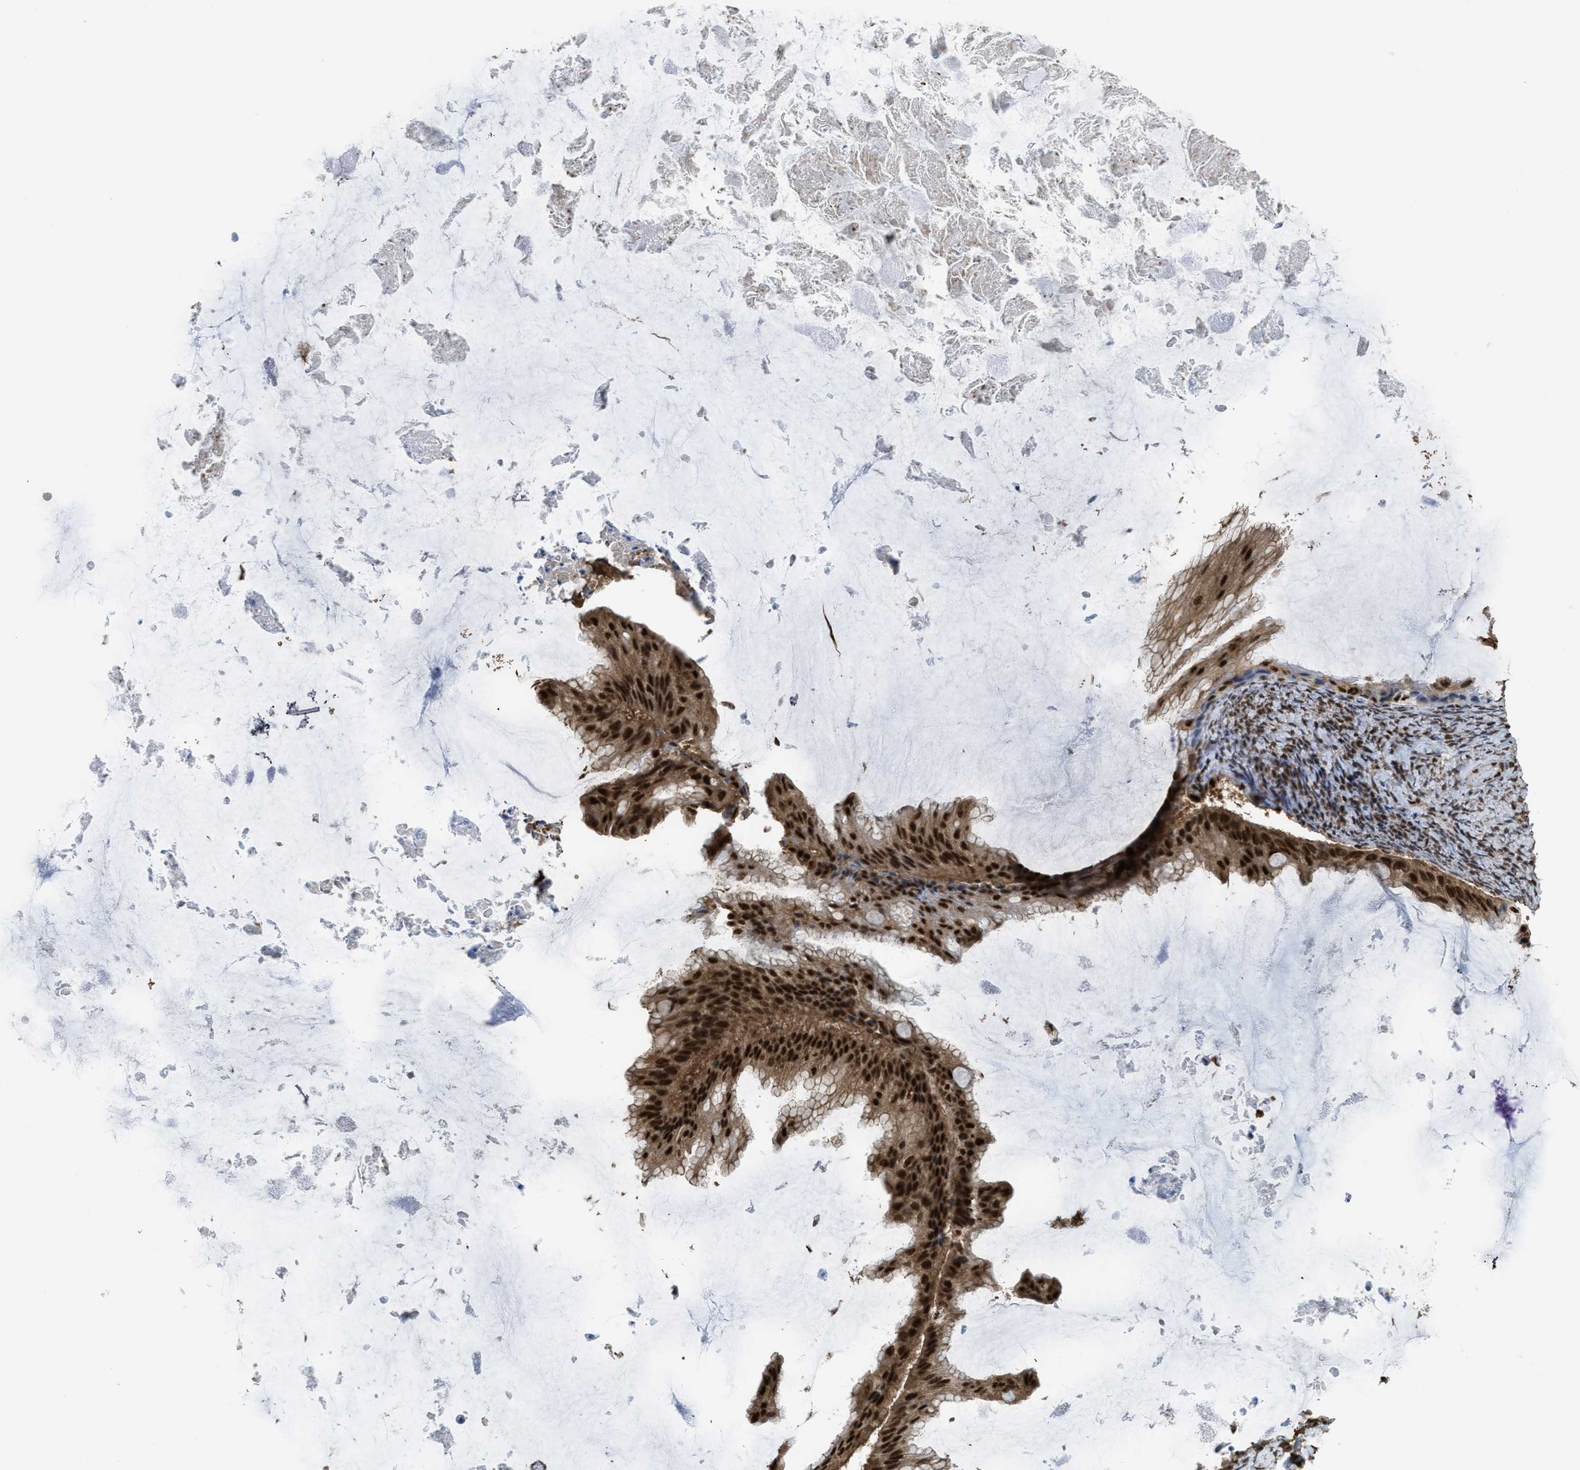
{"staining": {"intensity": "strong", "quantity": ">75%", "location": "cytoplasmic/membranous,nuclear"}, "tissue": "ovarian cancer", "cell_type": "Tumor cells", "image_type": "cancer", "snomed": [{"axis": "morphology", "description": "Cystadenocarcinoma, mucinous, NOS"}, {"axis": "topography", "description": "Ovary"}], "caption": "Immunohistochemistry (IHC) histopathology image of neoplastic tissue: ovarian mucinous cystadenocarcinoma stained using immunohistochemistry (IHC) exhibits high levels of strong protein expression localized specifically in the cytoplasmic/membranous and nuclear of tumor cells, appearing as a cytoplasmic/membranous and nuclear brown color.", "gene": "TNPO1", "patient": {"sex": "female", "age": 61}}